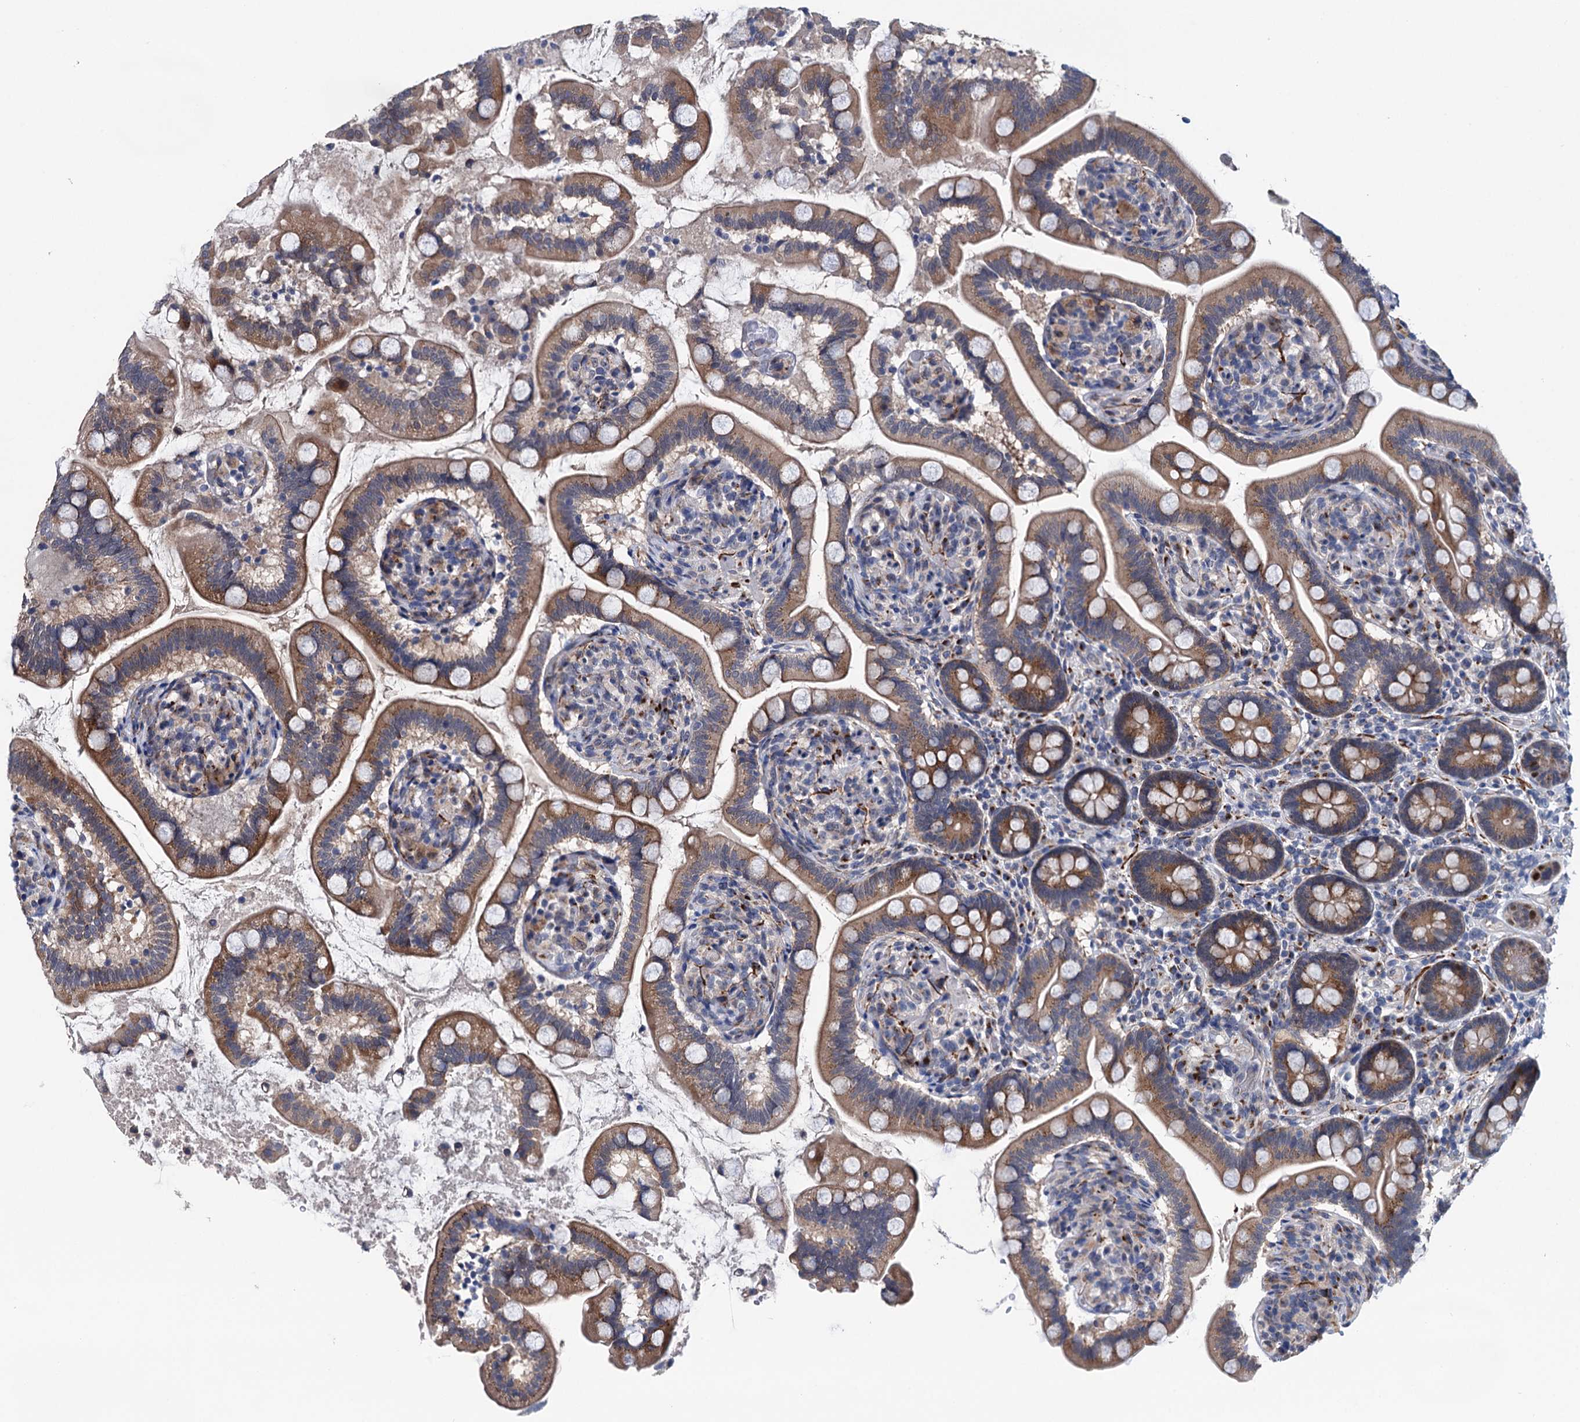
{"staining": {"intensity": "moderate", "quantity": ">75%", "location": "cytoplasmic/membranous"}, "tissue": "small intestine", "cell_type": "Glandular cells", "image_type": "normal", "snomed": [{"axis": "morphology", "description": "Normal tissue, NOS"}, {"axis": "topography", "description": "Small intestine"}], "caption": "Moderate cytoplasmic/membranous protein positivity is appreciated in approximately >75% of glandular cells in small intestine. (DAB = brown stain, brightfield microscopy at high magnification).", "gene": "EYA4", "patient": {"sex": "female", "age": 64}}